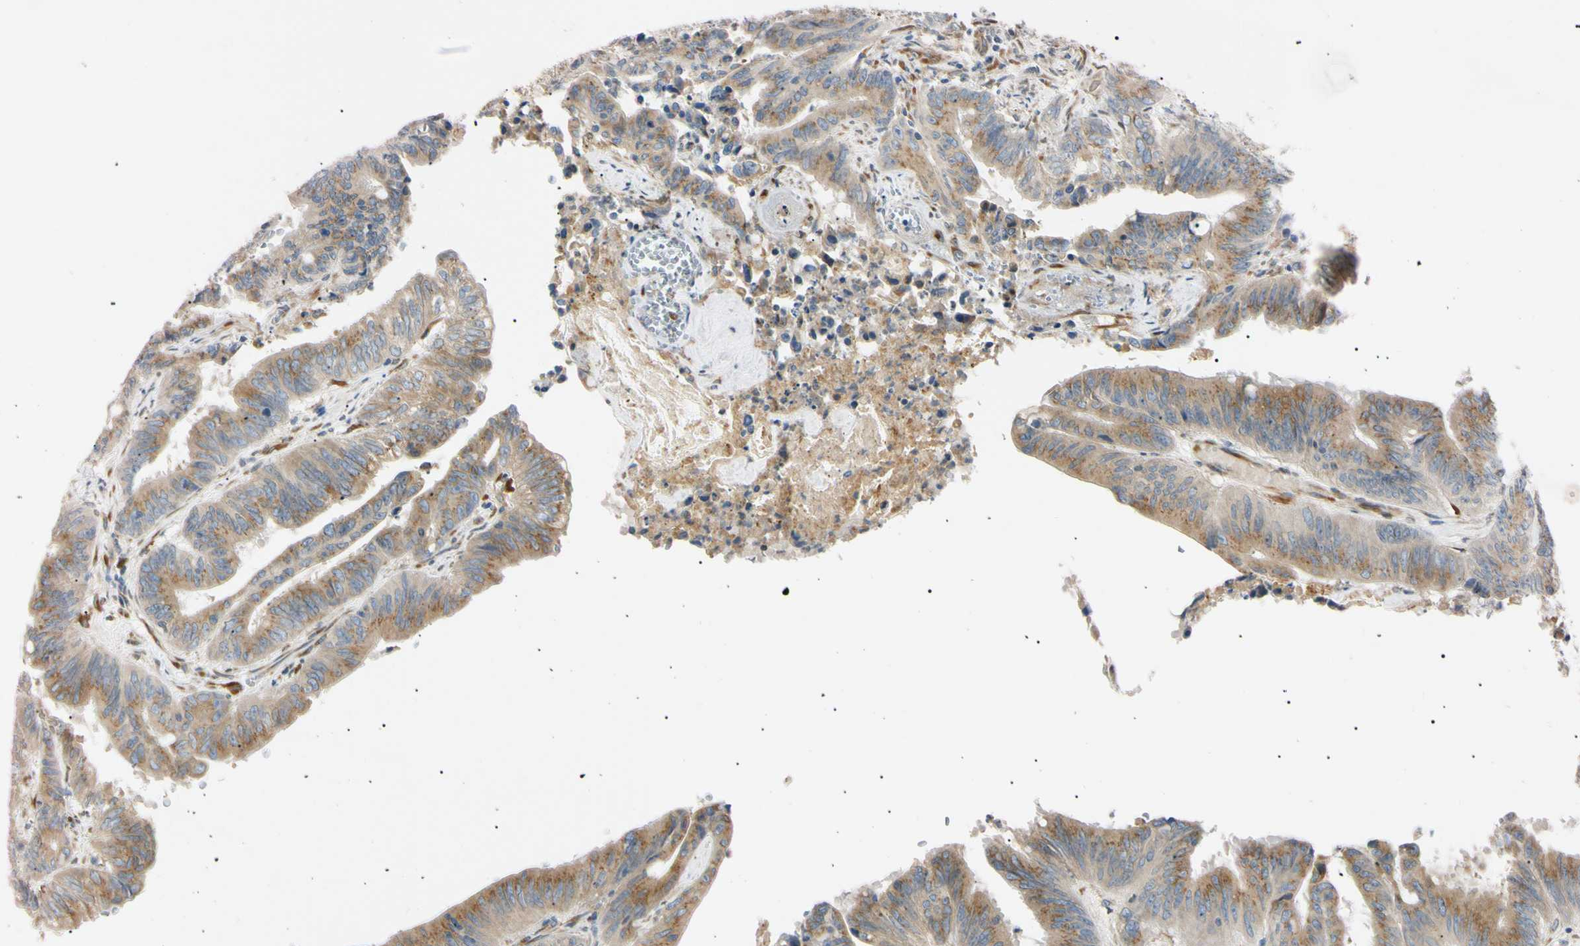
{"staining": {"intensity": "moderate", "quantity": ">75%", "location": "cytoplasmic/membranous"}, "tissue": "colorectal cancer", "cell_type": "Tumor cells", "image_type": "cancer", "snomed": [{"axis": "morphology", "description": "Adenocarcinoma, NOS"}, {"axis": "topography", "description": "Colon"}], "caption": "An immunohistochemistry micrograph of neoplastic tissue is shown. Protein staining in brown highlights moderate cytoplasmic/membranous positivity in colorectal adenocarcinoma within tumor cells.", "gene": "IER3IP1", "patient": {"sex": "male", "age": 45}}